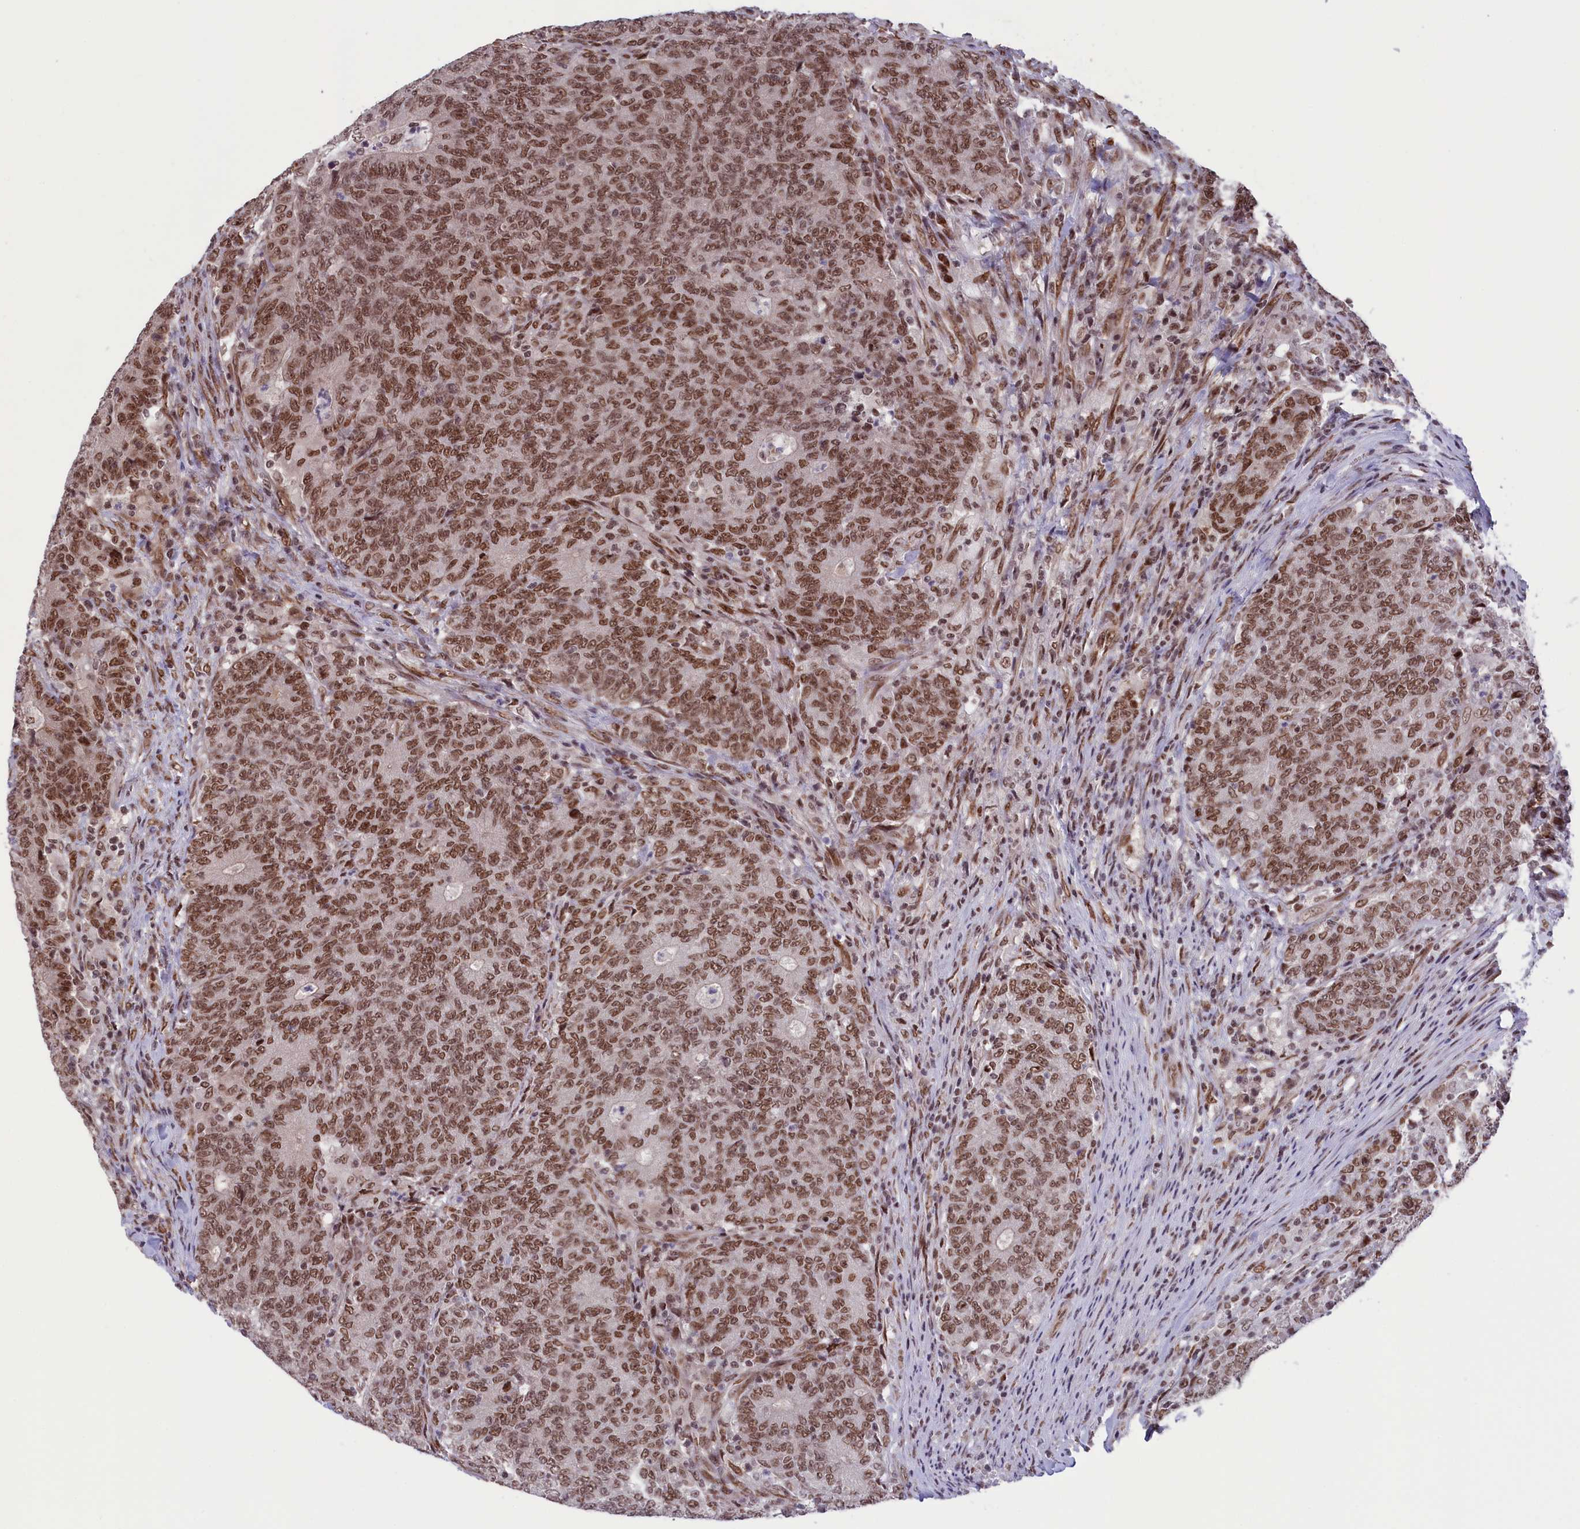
{"staining": {"intensity": "moderate", "quantity": ">75%", "location": "nuclear"}, "tissue": "colorectal cancer", "cell_type": "Tumor cells", "image_type": "cancer", "snomed": [{"axis": "morphology", "description": "Adenocarcinoma, NOS"}, {"axis": "topography", "description": "Colon"}], "caption": "The histopathology image exhibits a brown stain indicating the presence of a protein in the nuclear of tumor cells in adenocarcinoma (colorectal).", "gene": "MPHOSPH8", "patient": {"sex": "female", "age": 75}}